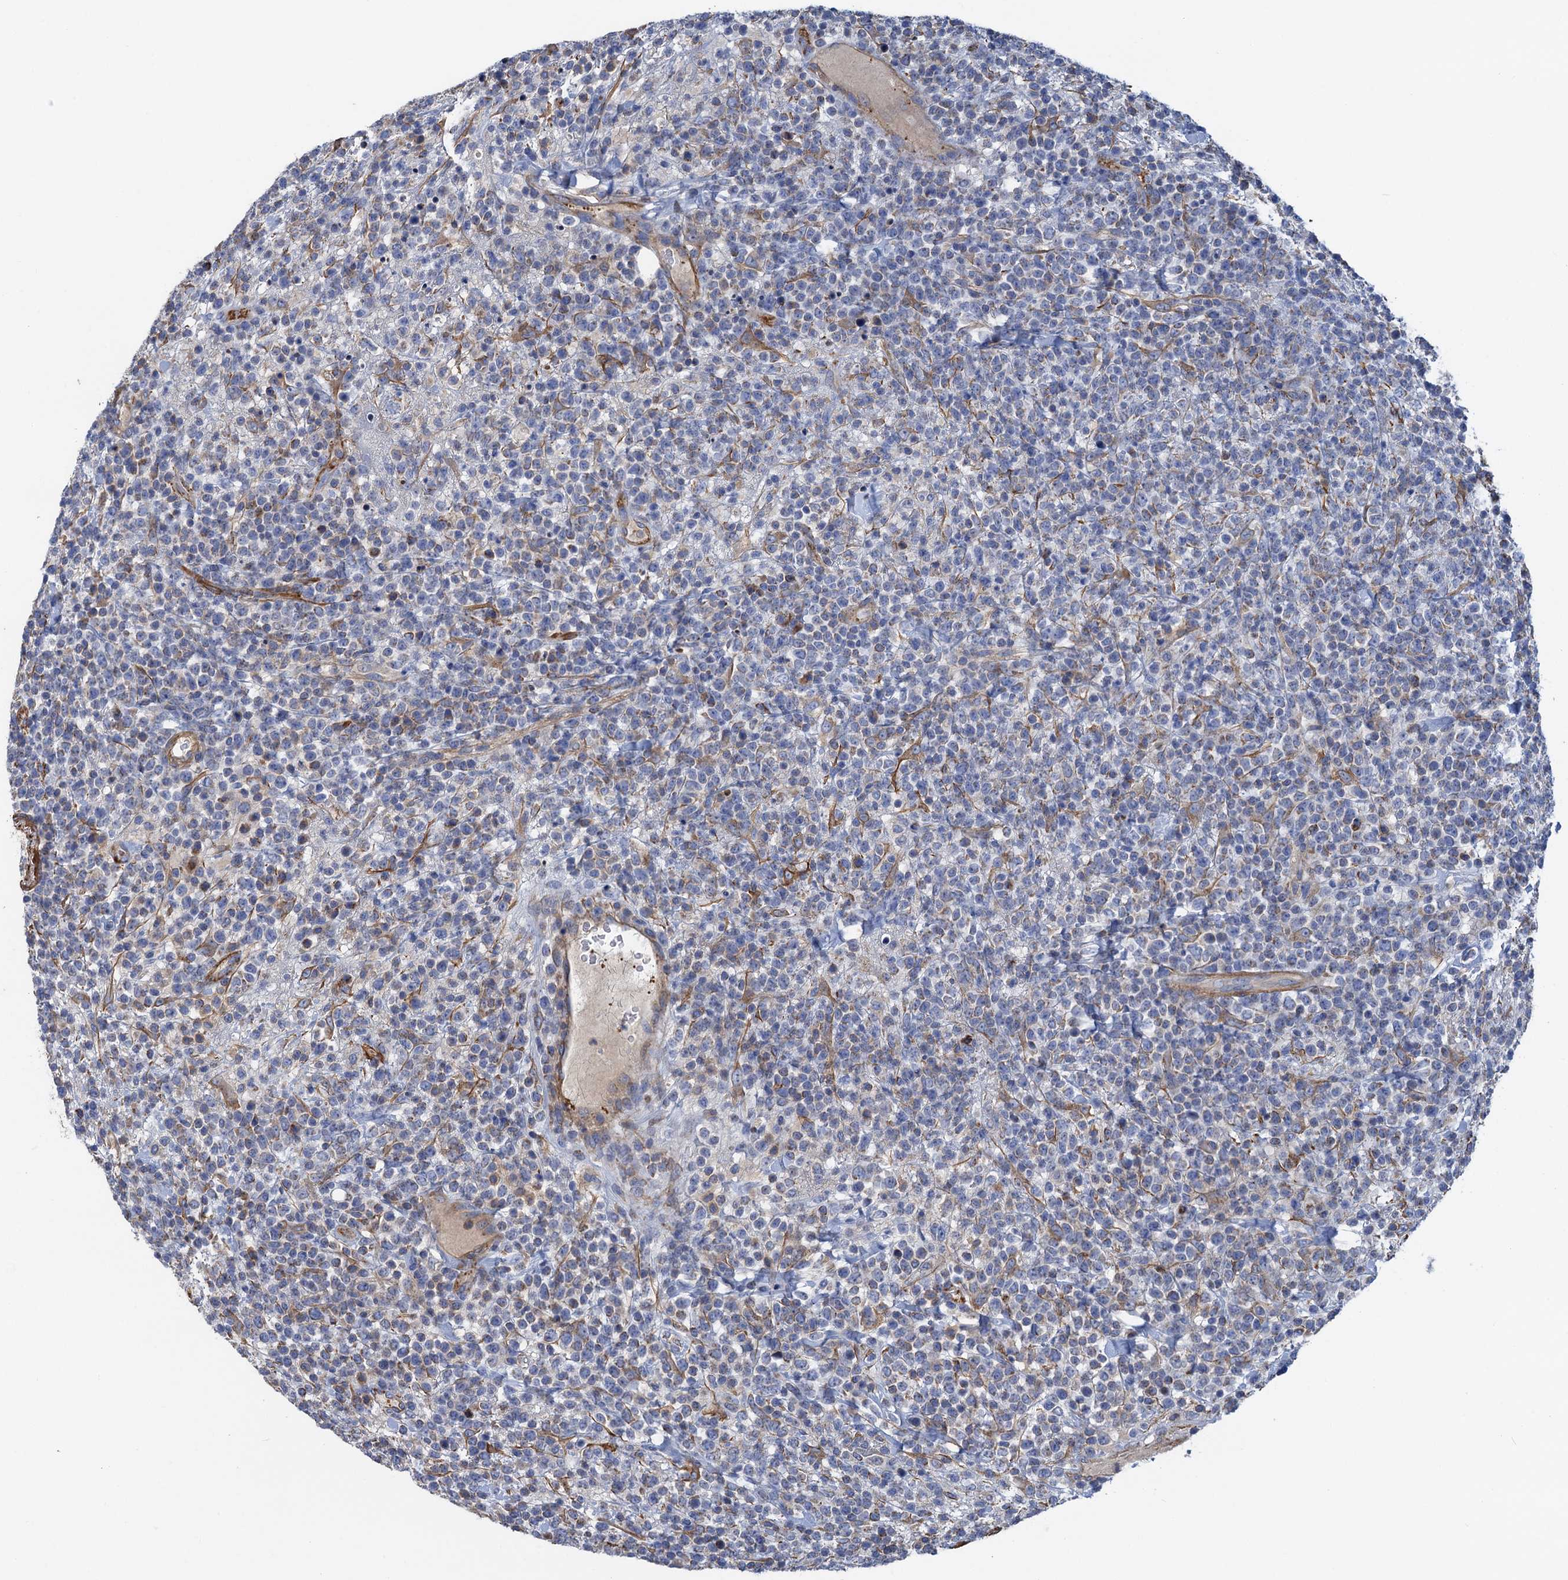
{"staining": {"intensity": "moderate", "quantity": "<25%", "location": "cytoplasmic/membranous"}, "tissue": "lymphoma", "cell_type": "Tumor cells", "image_type": "cancer", "snomed": [{"axis": "morphology", "description": "Malignant lymphoma, non-Hodgkin's type, High grade"}, {"axis": "topography", "description": "Colon"}], "caption": "DAB immunohistochemical staining of lymphoma displays moderate cytoplasmic/membranous protein staining in approximately <25% of tumor cells. The protein is stained brown, and the nuclei are stained in blue (DAB (3,3'-diaminobenzidine) IHC with brightfield microscopy, high magnification).", "gene": "GCSH", "patient": {"sex": "female", "age": 53}}